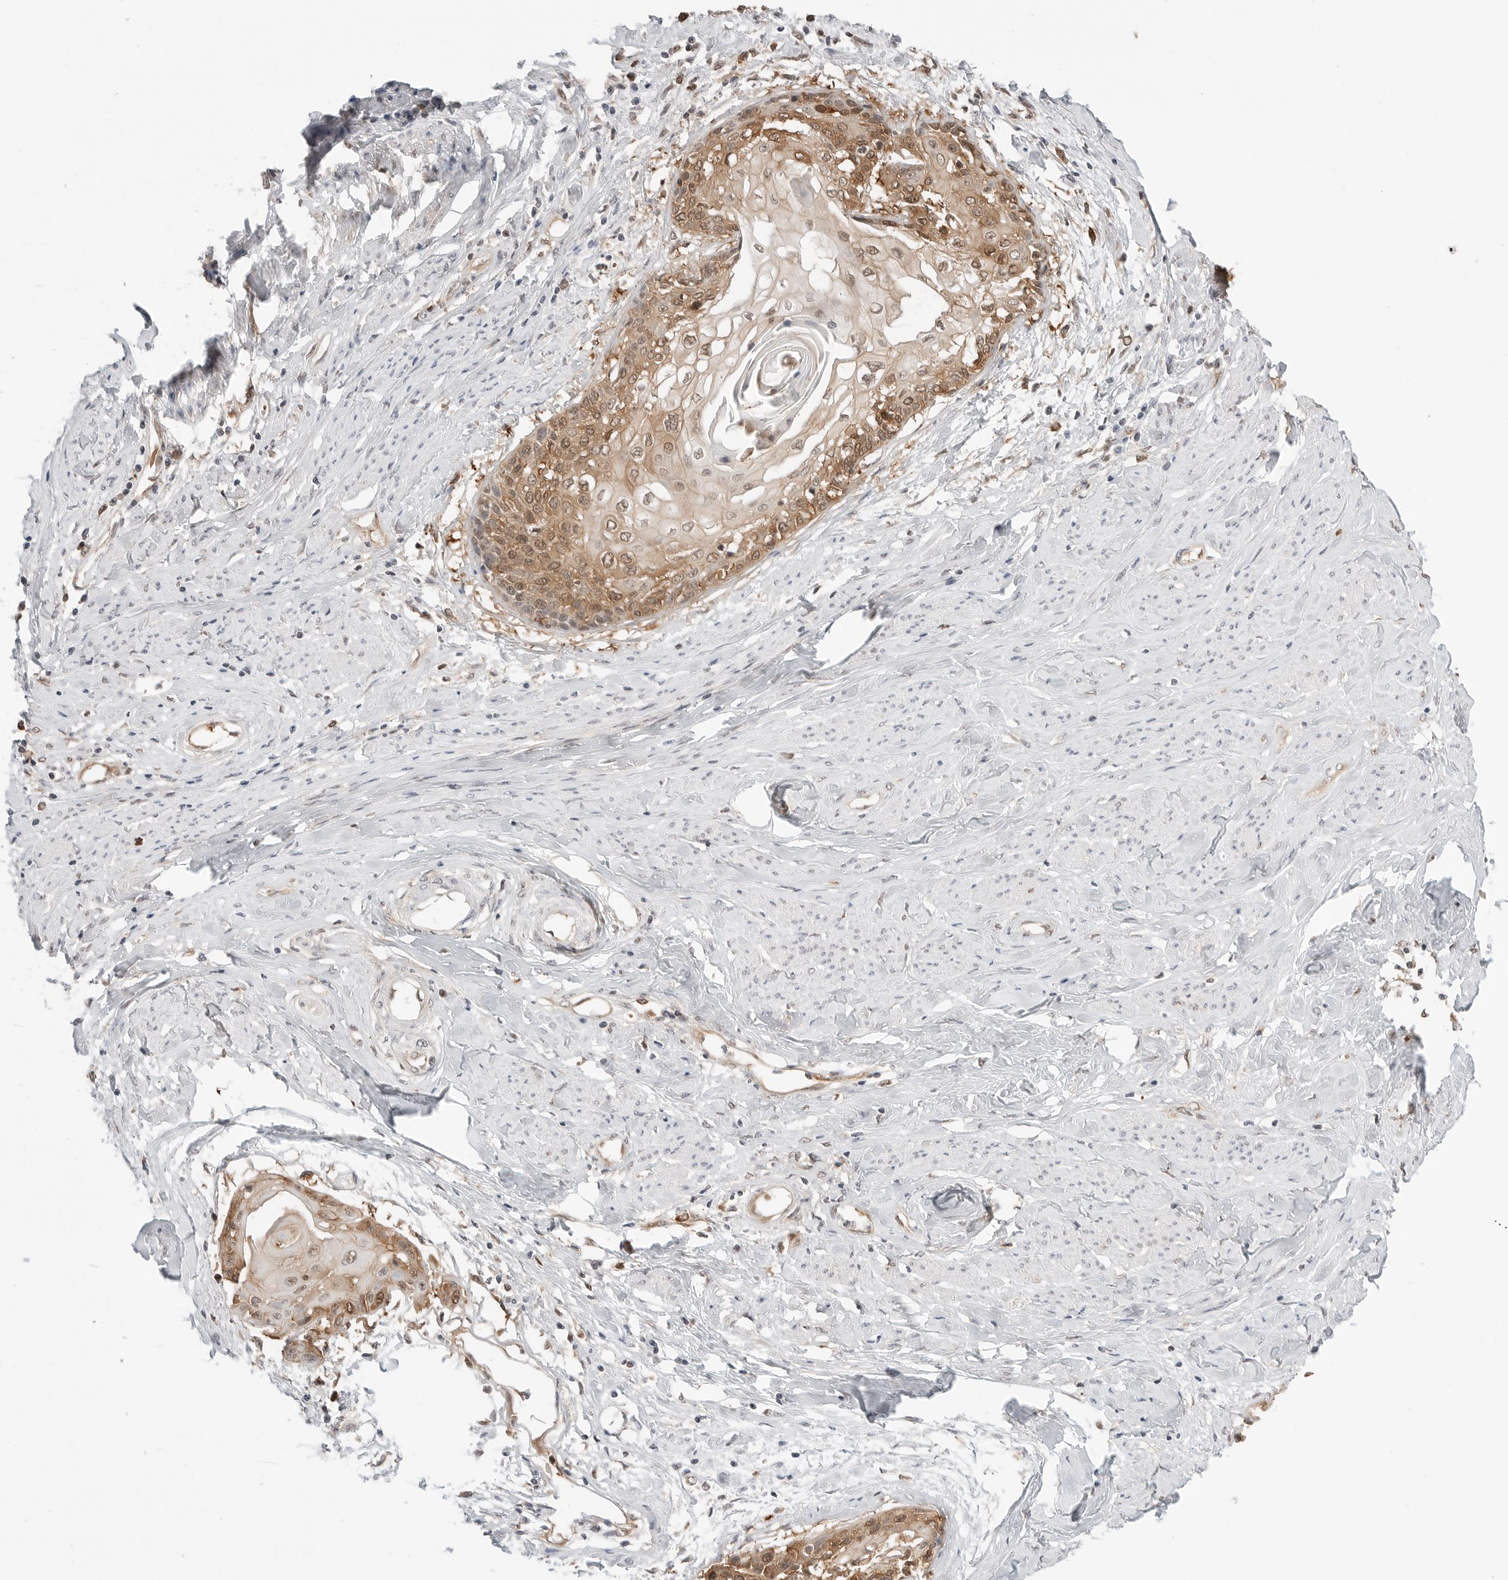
{"staining": {"intensity": "moderate", "quantity": ">75%", "location": "cytoplasmic/membranous,nuclear"}, "tissue": "cervical cancer", "cell_type": "Tumor cells", "image_type": "cancer", "snomed": [{"axis": "morphology", "description": "Squamous cell carcinoma, NOS"}, {"axis": "topography", "description": "Cervix"}], "caption": "This micrograph demonstrates IHC staining of squamous cell carcinoma (cervical), with medium moderate cytoplasmic/membranous and nuclear staining in about >75% of tumor cells.", "gene": "NUDC", "patient": {"sex": "female", "age": 57}}